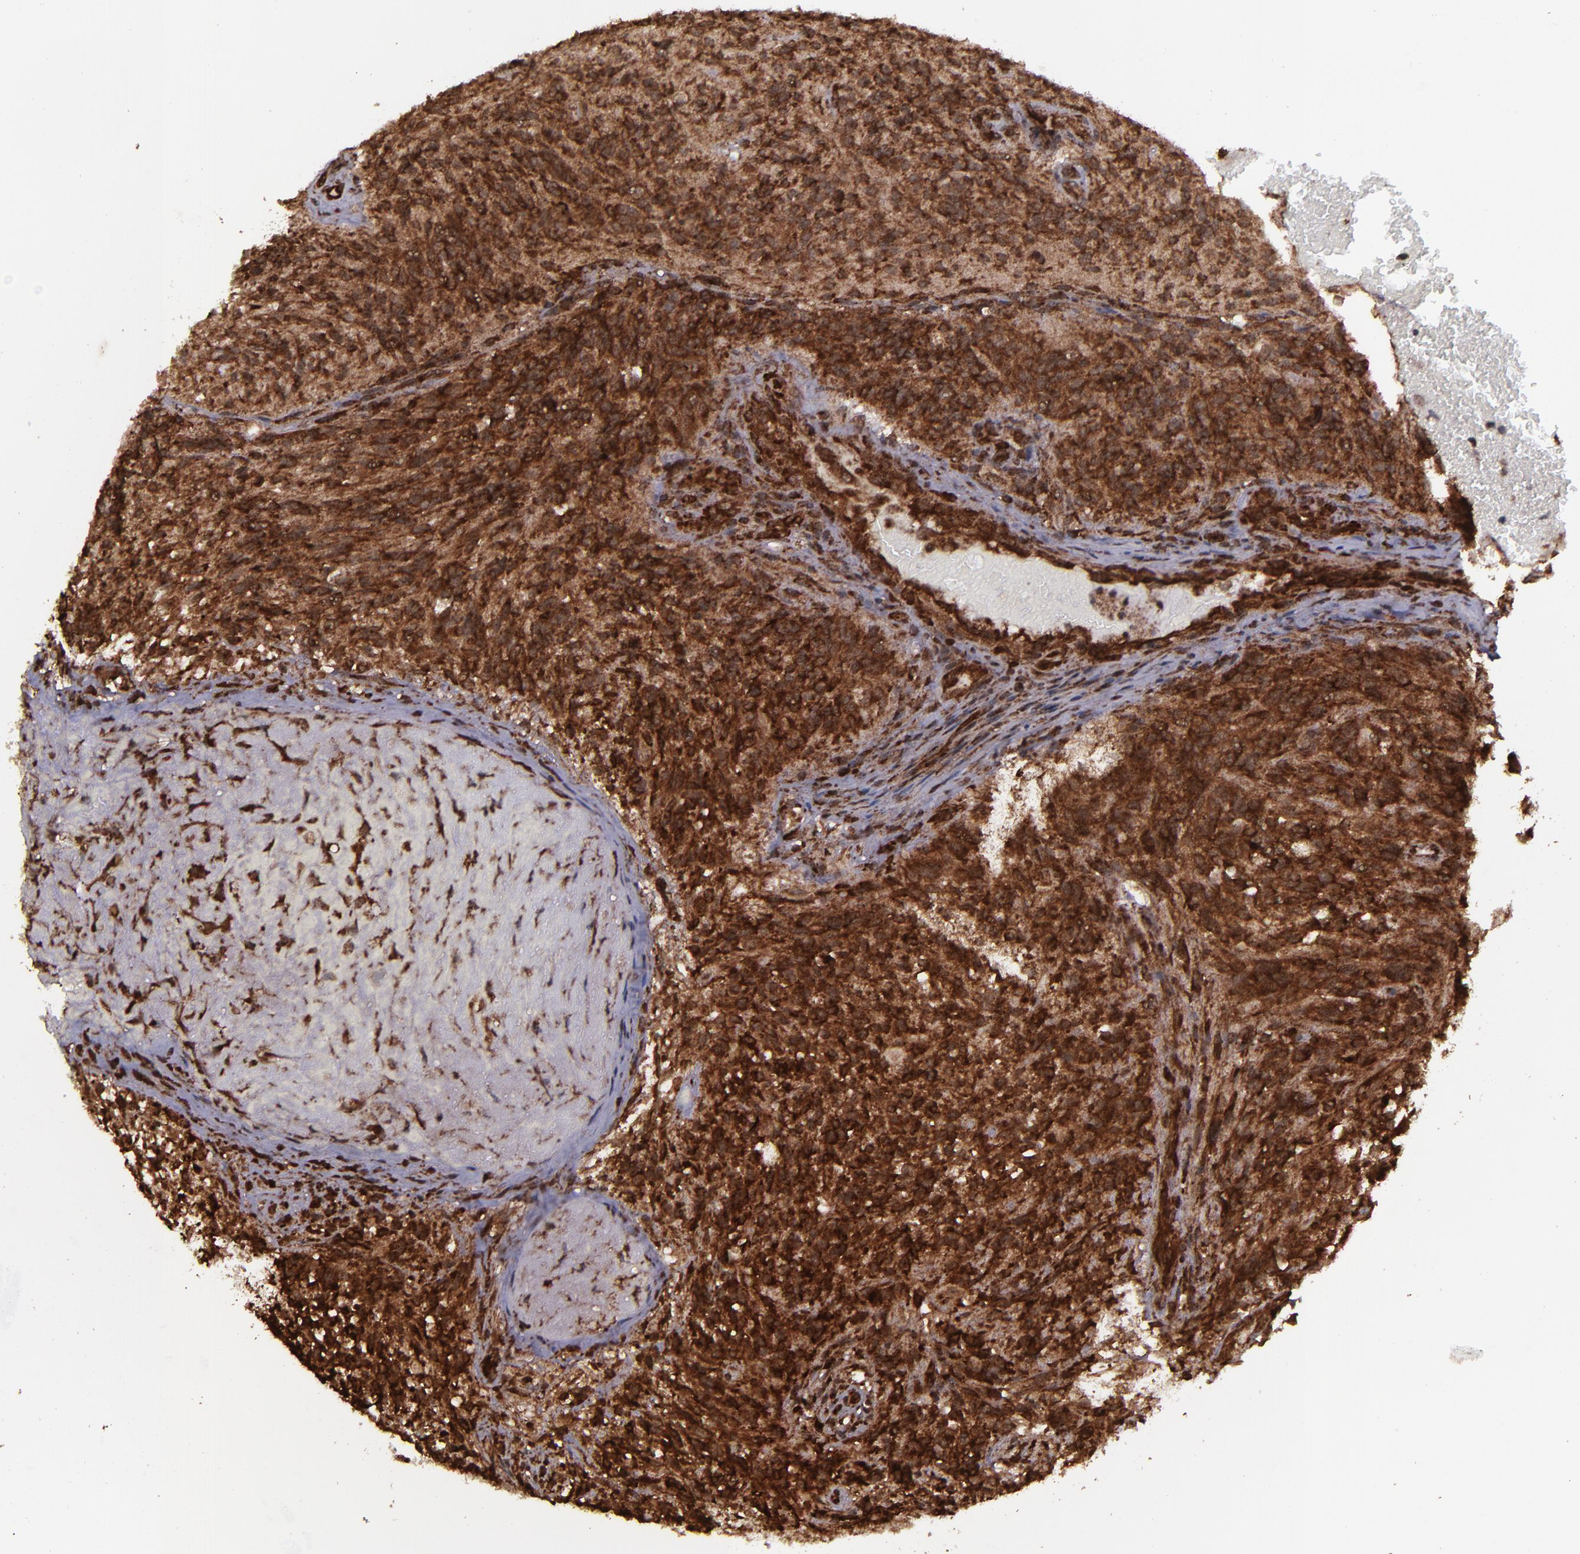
{"staining": {"intensity": "strong", "quantity": ">75%", "location": "cytoplasmic/membranous,nuclear"}, "tissue": "glioma", "cell_type": "Tumor cells", "image_type": "cancer", "snomed": [{"axis": "morphology", "description": "Normal tissue, NOS"}, {"axis": "morphology", "description": "Glioma, malignant, High grade"}, {"axis": "topography", "description": "Cerebral cortex"}], "caption": "Brown immunohistochemical staining in high-grade glioma (malignant) reveals strong cytoplasmic/membranous and nuclear positivity in about >75% of tumor cells. (DAB (3,3'-diaminobenzidine) IHC with brightfield microscopy, high magnification).", "gene": "EIF4ENIF1", "patient": {"sex": "male", "age": 75}}